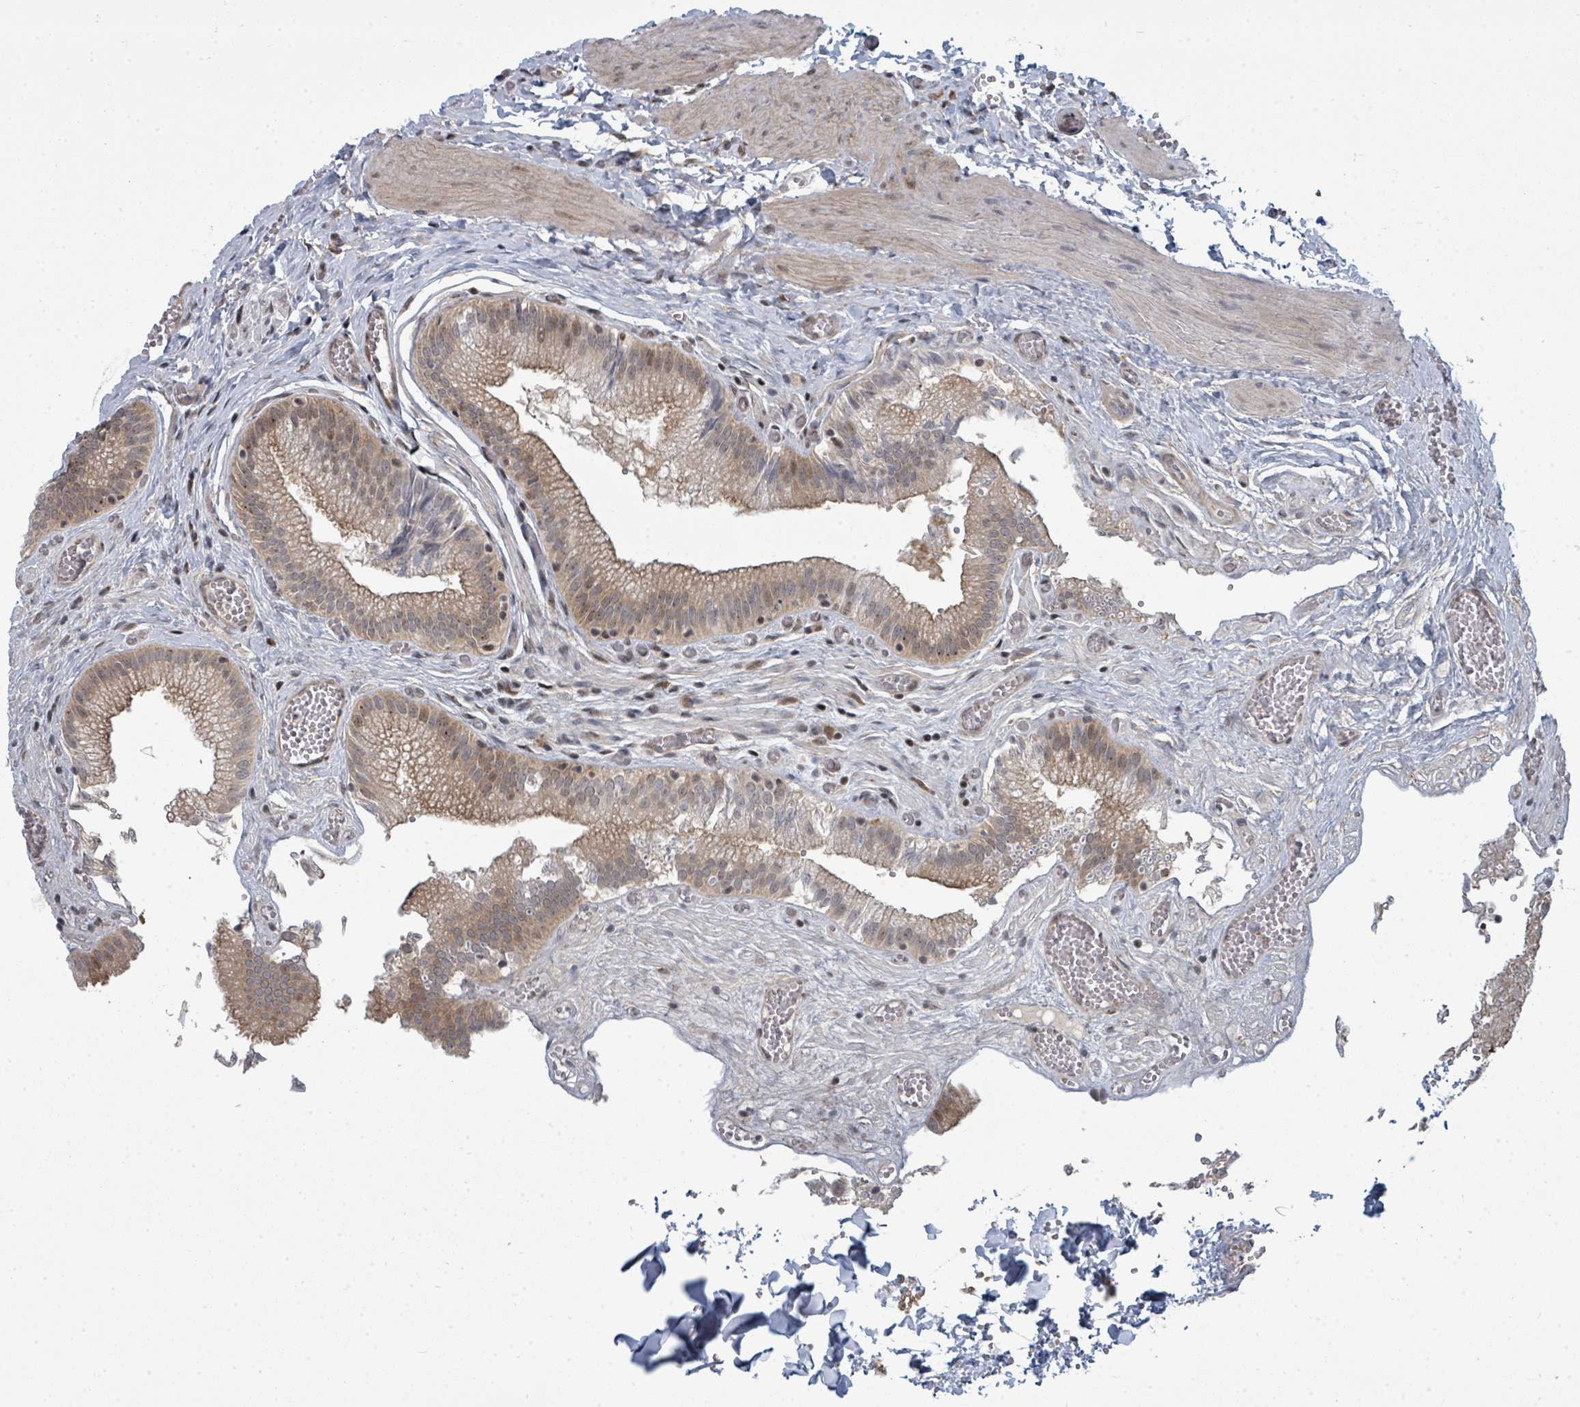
{"staining": {"intensity": "moderate", "quantity": "25%-75%", "location": "cytoplasmic/membranous"}, "tissue": "gallbladder", "cell_type": "Glandular cells", "image_type": "normal", "snomed": [{"axis": "morphology", "description": "Normal tissue, NOS"}, {"axis": "topography", "description": "Gallbladder"}, {"axis": "topography", "description": "Peripheral nerve tissue"}], "caption": "A histopathology image showing moderate cytoplasmic/membranous staining in approximately 25%-75% of glandular cells in unremarkable gallbladder, as visualized by brown immunohistochemical staining.", "gene": "PSMG2", "patient": {"sex": "male", "age": 17}}